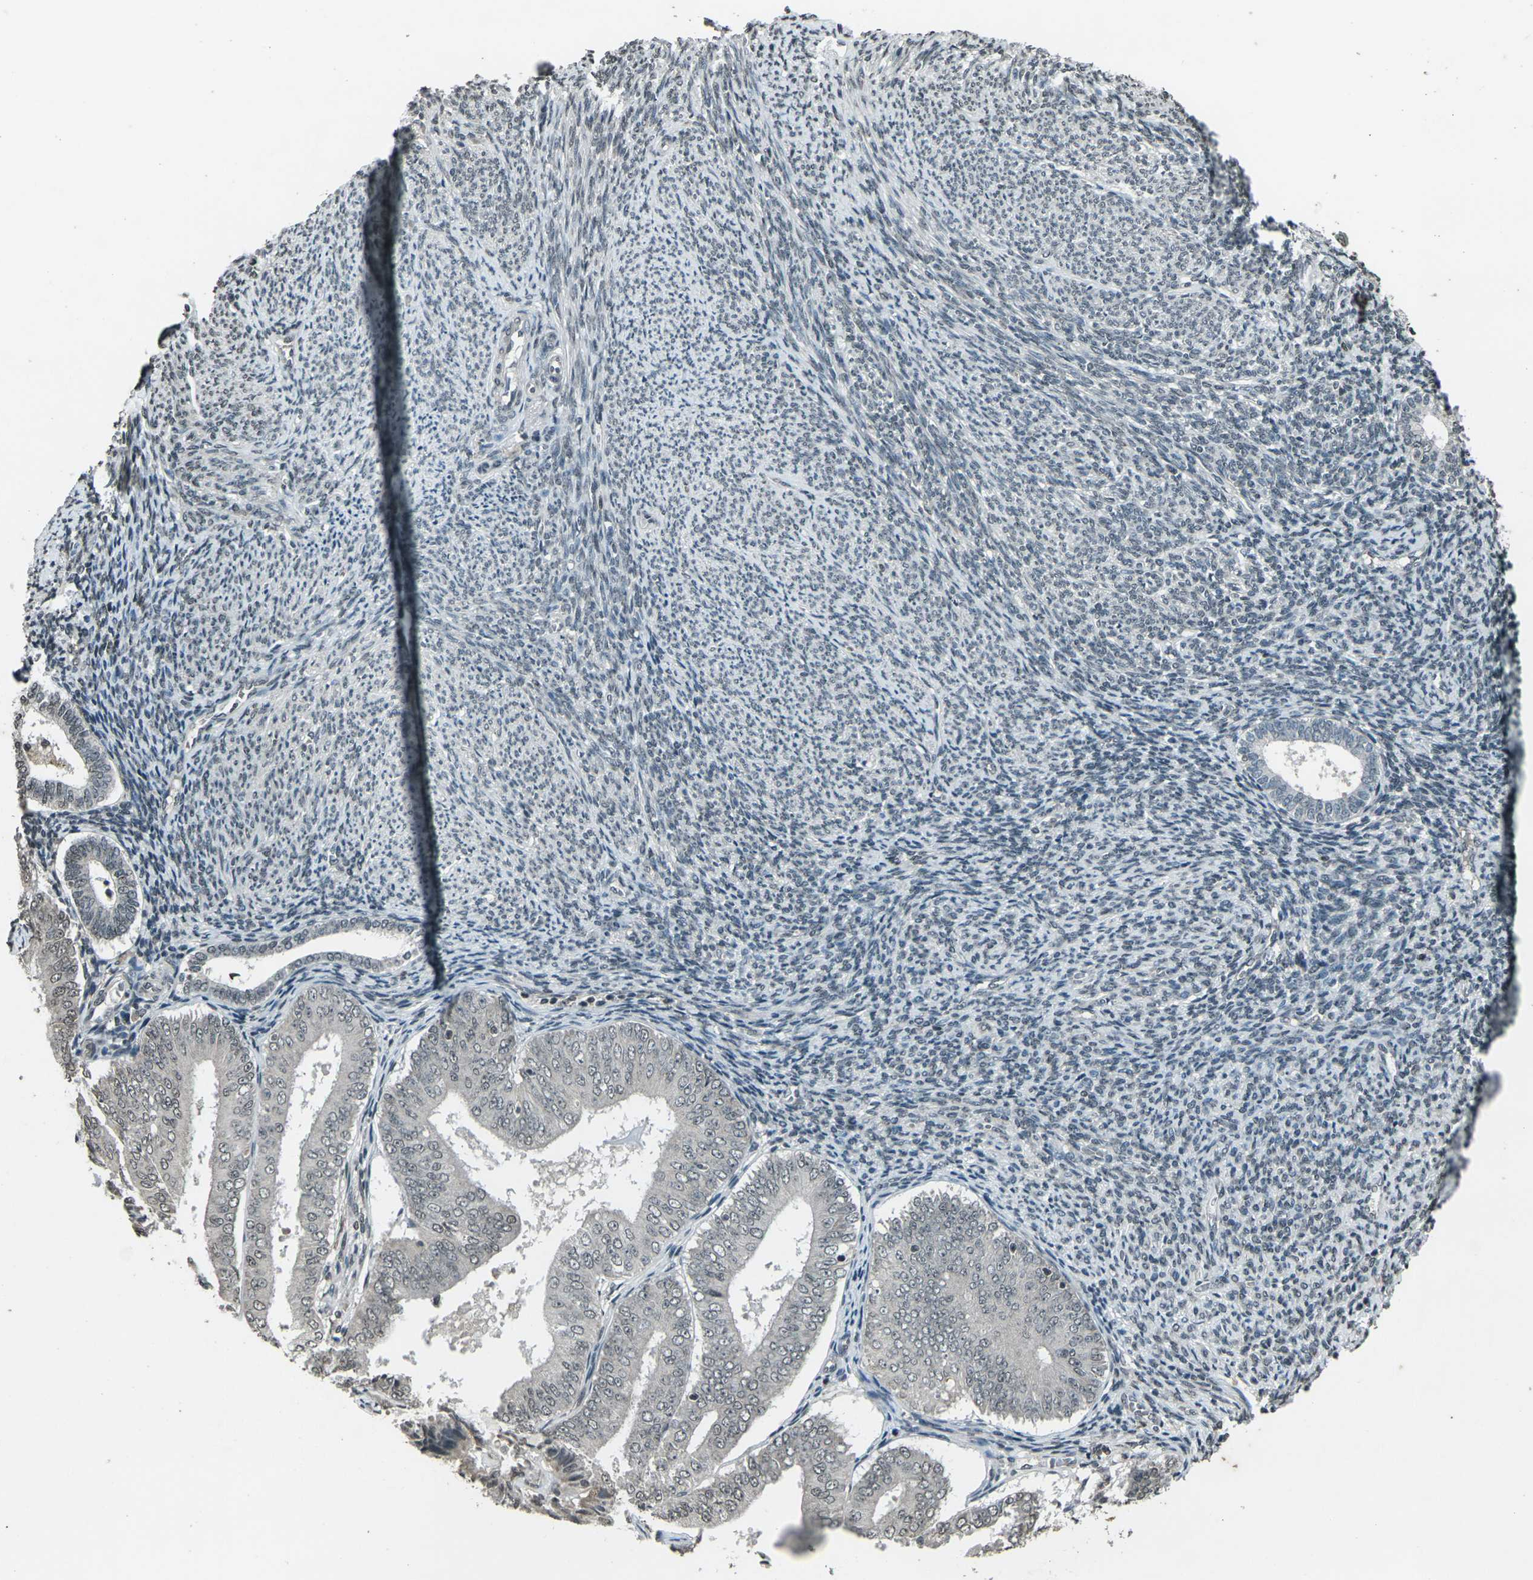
{"staining": {"intensity": "weak", "quantity": "<25%", "location": "nuclear"}, "tissue": "endometrial cancer", "cell_type": "Tumor cells", "image_type": "cancer", "snomed": [{"axis": "morphology", "description": "Adenocarcinoma, NOS"}, {"axis": "topography", "description": "Endometrium"}], "caption": "The IHC photomicrograph has no significant positivity in tumor cells of endometrial cancer tissue.", "gene": "PRPF8", "patient": {"sex": "female", "age": 63}}